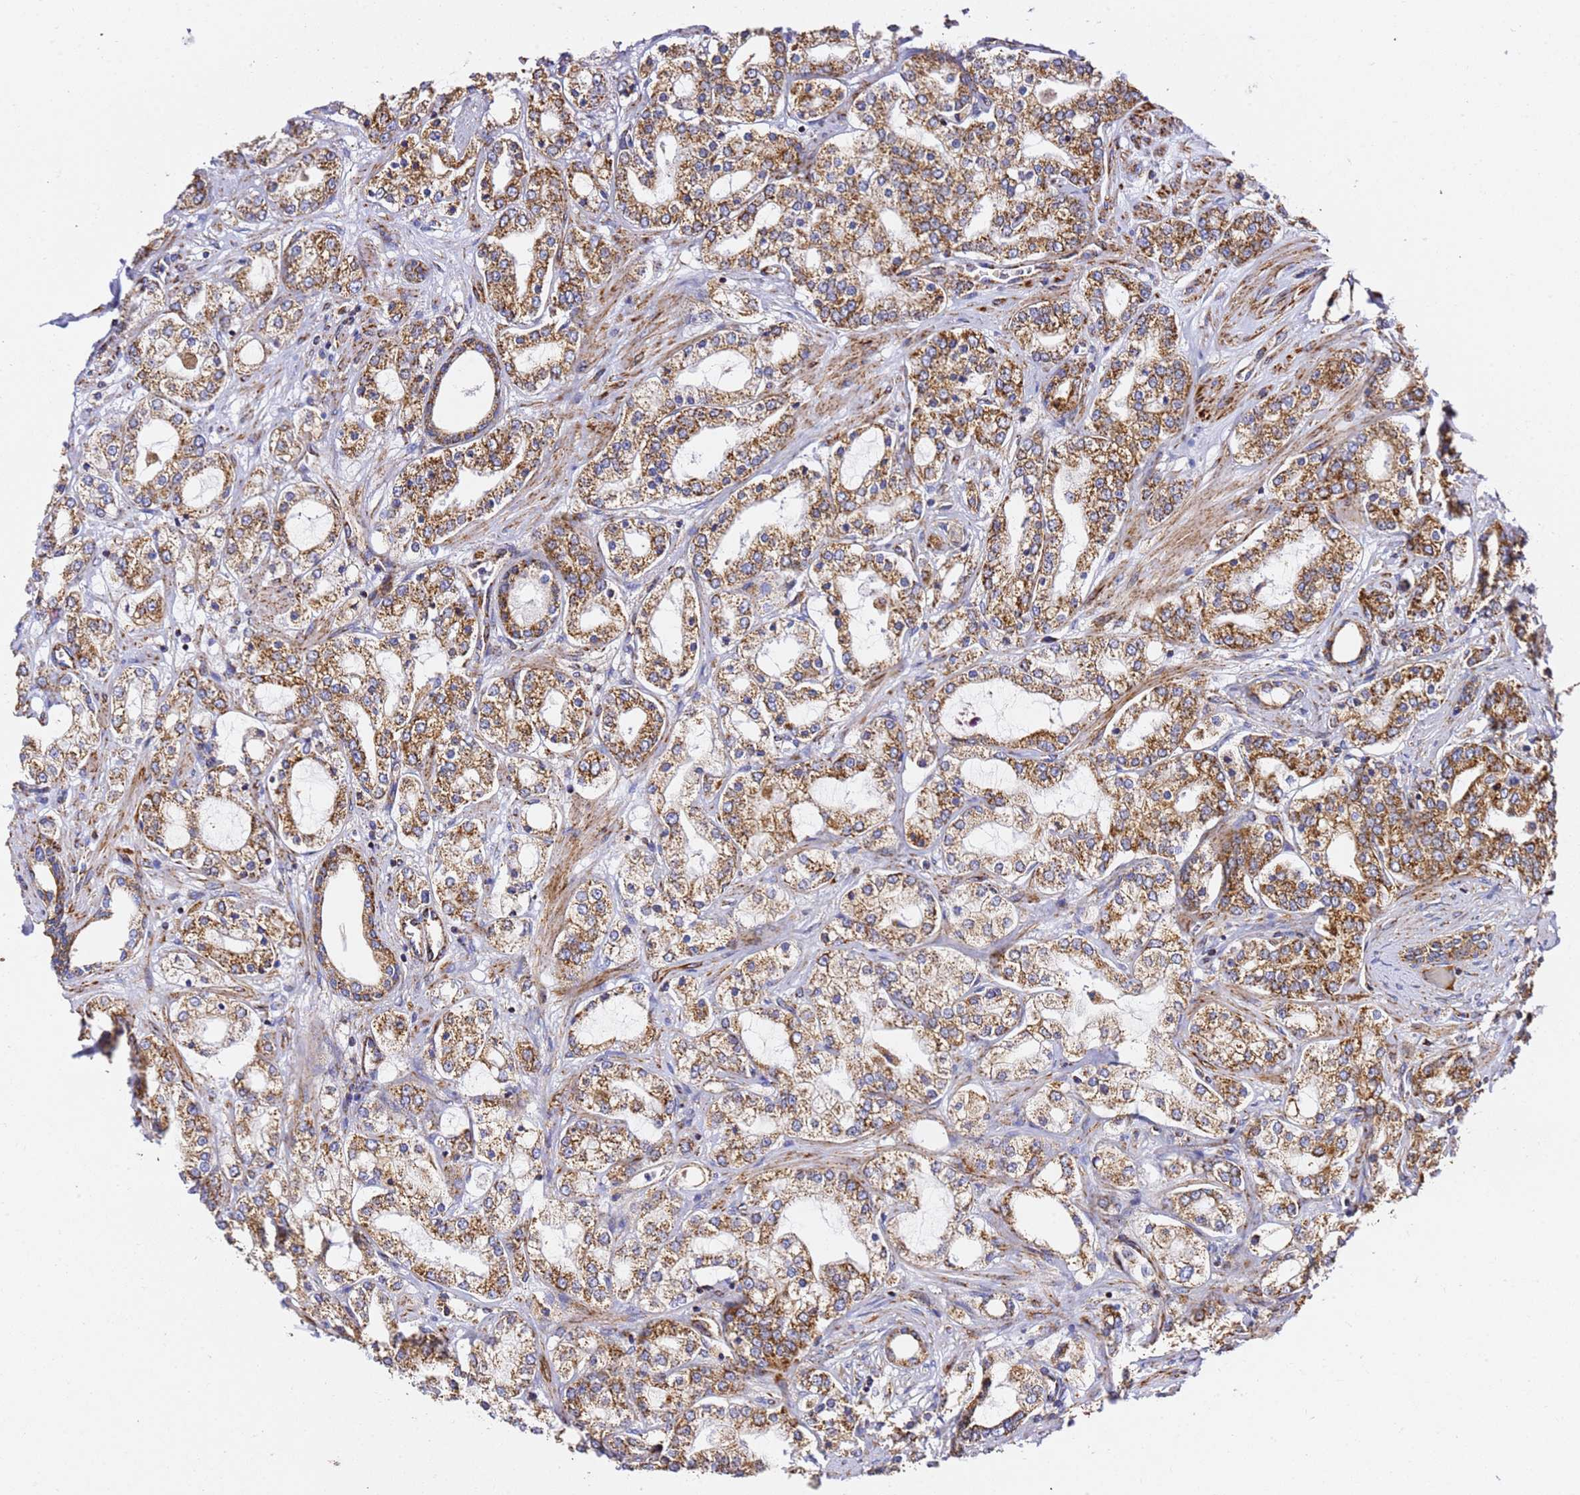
{"staining": {"intensity": "moderate", "quantity": ">75%", "location": "cytoplasmic/membranous"}, "tissue": "prostate cancer", "cell_type": "Tumor cells", "image_type": "cancer", "snomed": [{"axis": "morphology", "description": "Adenocarcinoma, High grade"}, {"axis": "topography", "description": "Prostate"}], "caption": "Immunohistochemistry (DAB) staining of prostate high-grade adenocarcinoma demonstrates moderate cytoplasmic/membranous protein staining in approximately >75% of tumor cells.", "gene": "NDUFA3", "patient": {"sex": "male", "age": 64}}